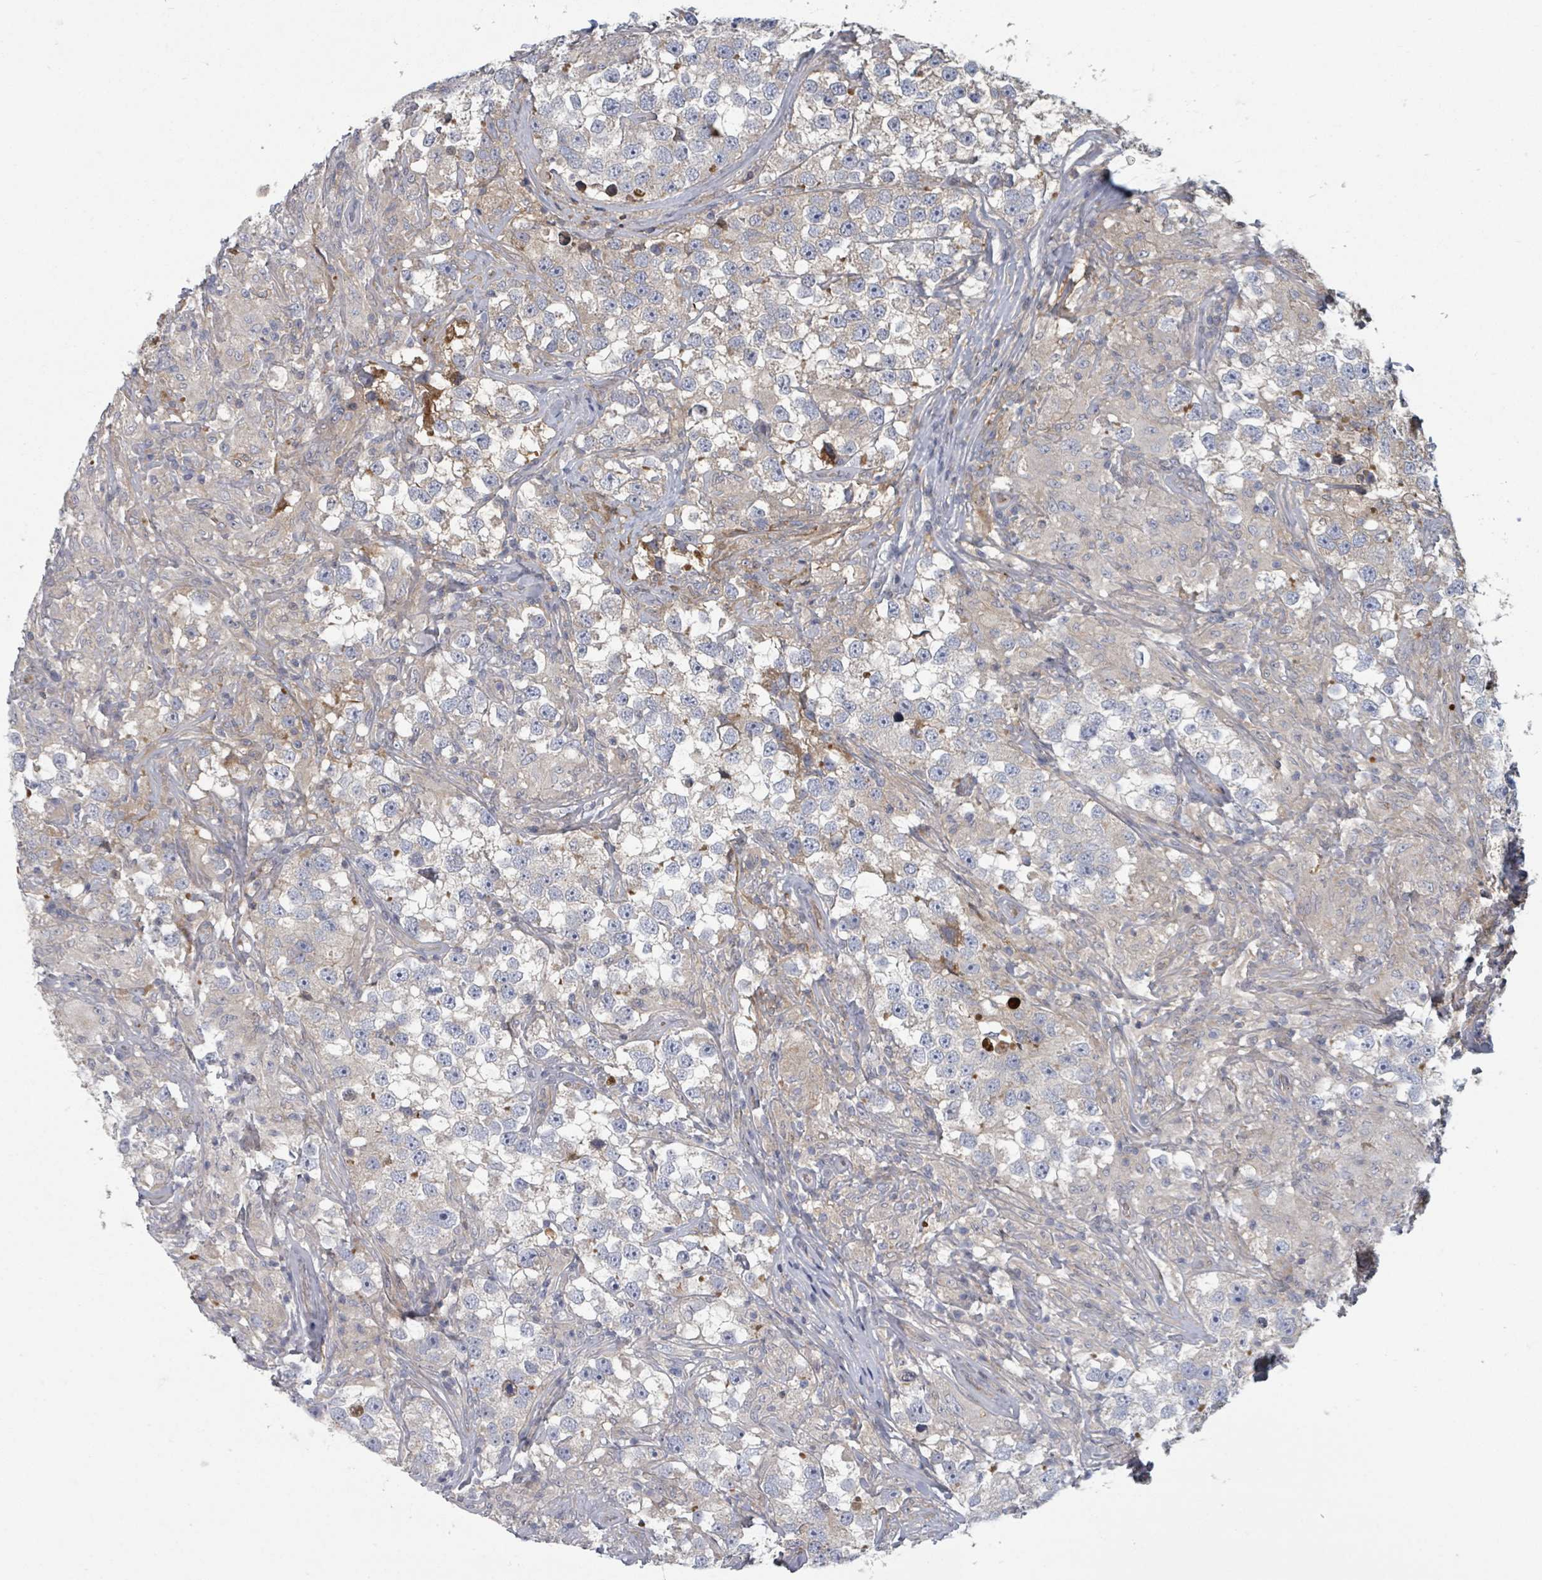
{"staining": {"intensity": "moderate", "quantity": "<25%", "location": "cytoplasmic/membranous"}, "tissue": "testis cancer", "cell_type": "Tumor cells", "image_type": "cancer", "snomed": [{"axis": "morphology", "description": "Seminoma, NOS"}, {"axis": "topography", "description": "Testis"}], "caption": "Approximately <25% of tumor cells in human testis cancer reveal moderate cytoplasmic/membranous protein staining as visualized by brown immunohistochemical staining.", "gene": "GABBR1", "patient": {"sex": "male", "age": 46}}